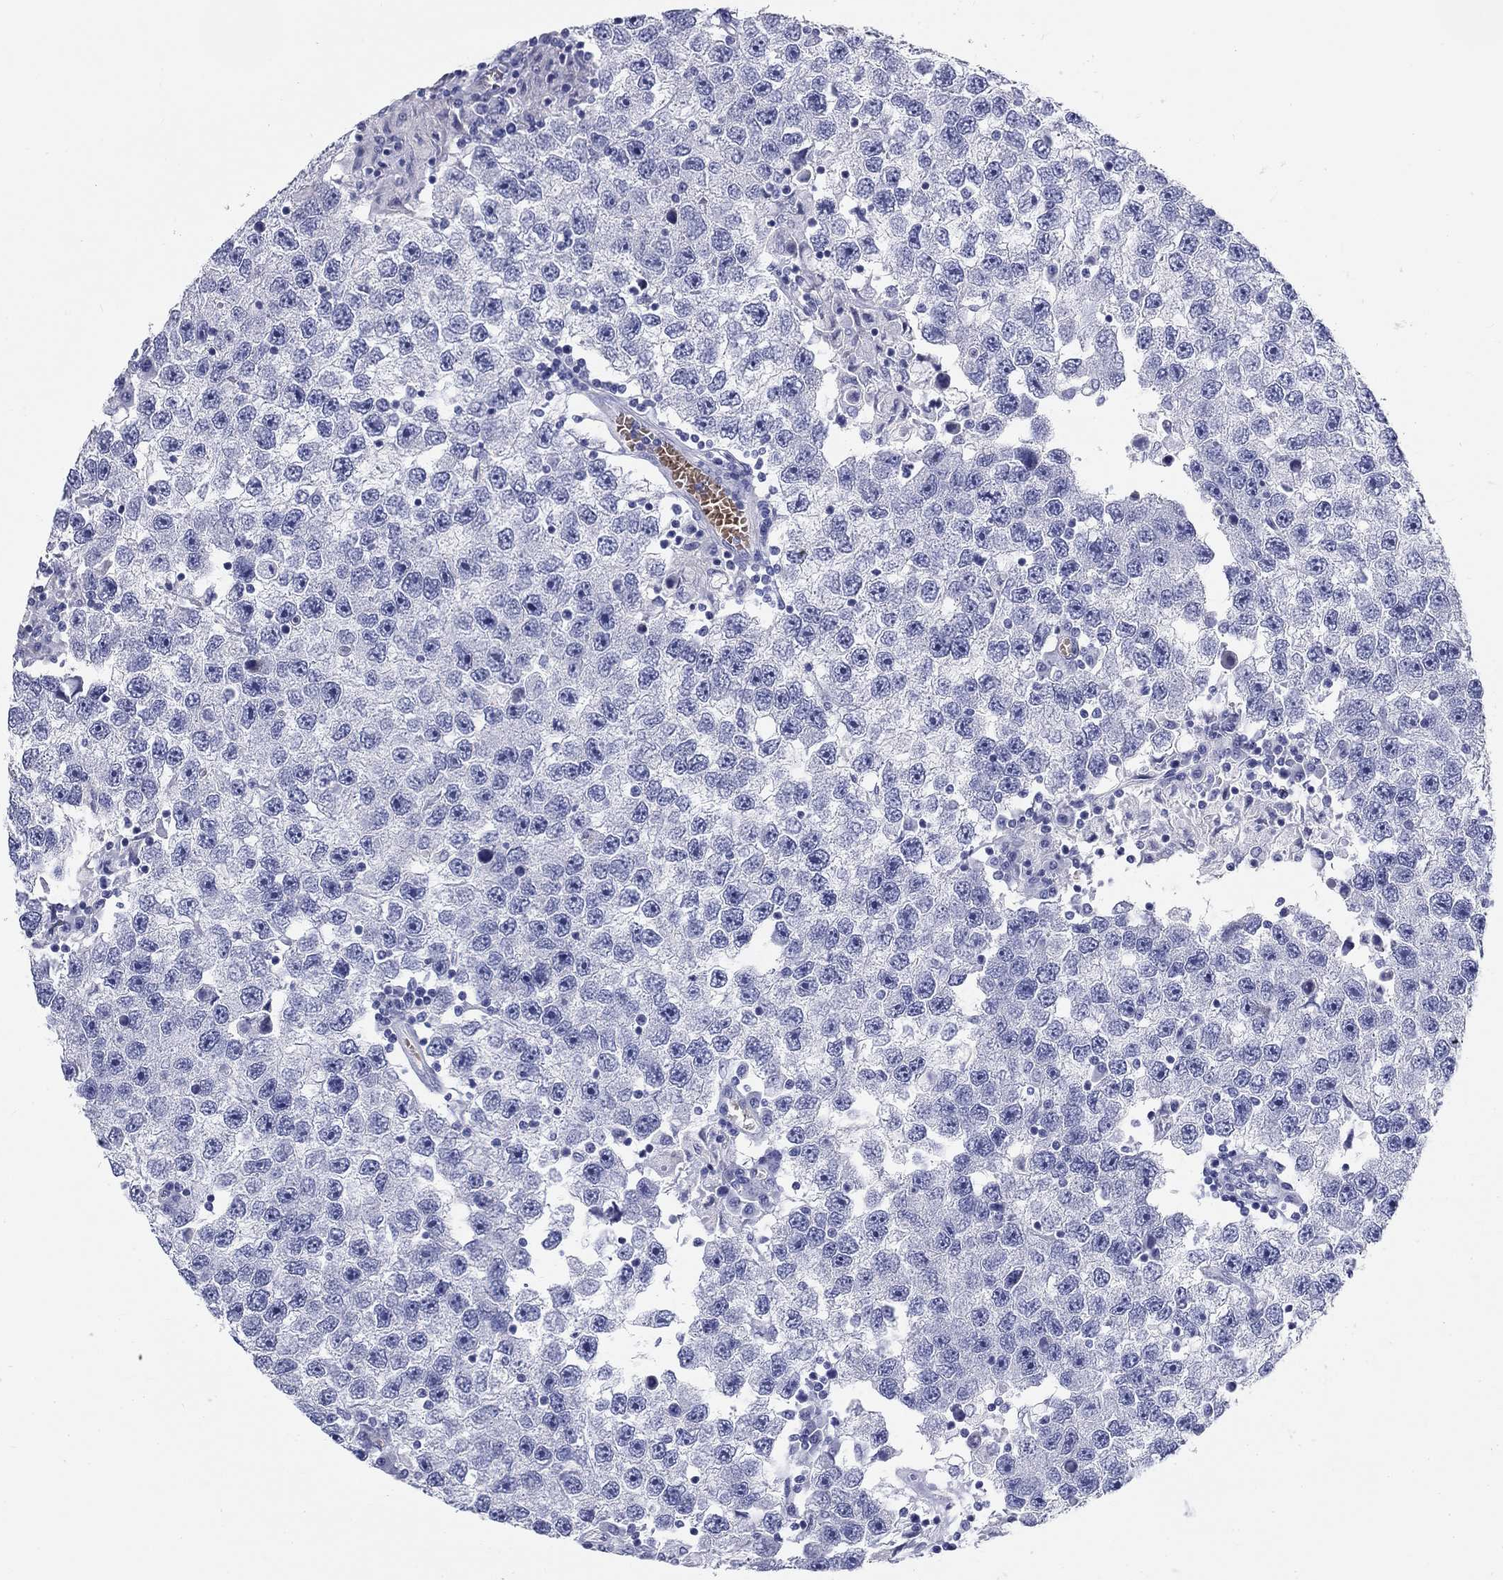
{"staining": {"intensity": "negative", "quantity": "none", "location": "none"}, "tissue": "testis cancer", "cell_type": "Tumor cells", "image_type": "cancer", "snomed": [{"axis": "morphology", "description": "Seminoma, NOS"}, {"axis": "topography", "description": "Testis"}], "caption": "IHC histopathology image of human testis cancer stained for a protein (brown), which displays no staining in tumor cells.", "gene": "CD40LG", "patient": {"sex": "male", "age": 26}}